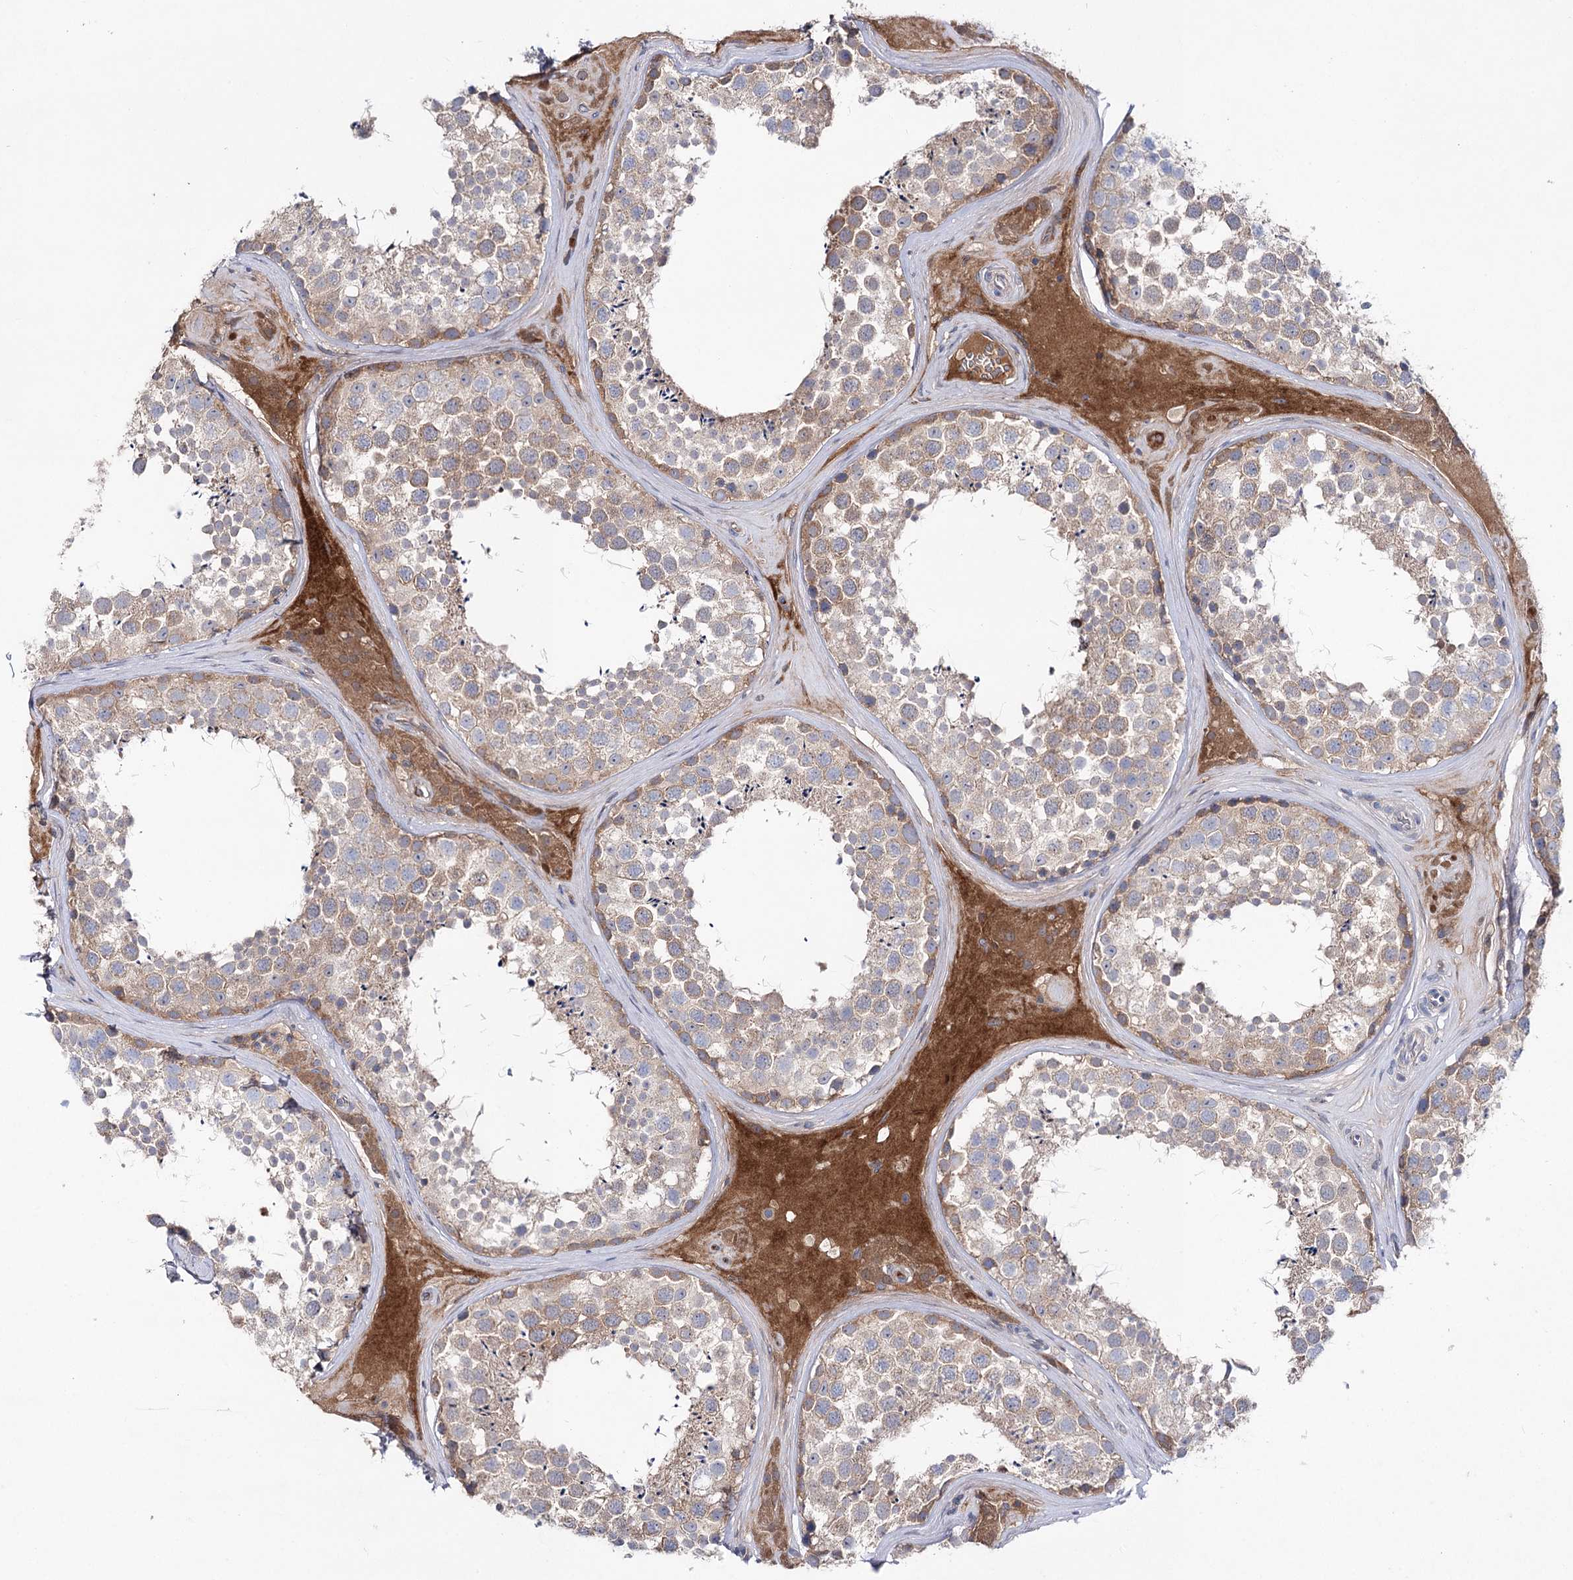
{"staining": {"intensity": "moderate", "quantity": "25%-75%", "location": "cytoplasmic/membranous"}, "tissue": "testis", "cell_type": "Cells in seminiferous ducts", "image_type": "normal", "snomed": [{"axis": "morphology", "description": "Normal tissue, NOS"}, {"axis": "topography", "description": "Testis"}], "caption": "A brown stain labels moderate cytoplasmic/membranous staining of a protein in cells in seminiferous ducts of normal testis. Using DAB (brown) and hematoxylin (blue) stains, captured at high magnification using brightfield microscopy.", "gene": "LRRC14B", "patient": {"sex": "male", "age": 46}}